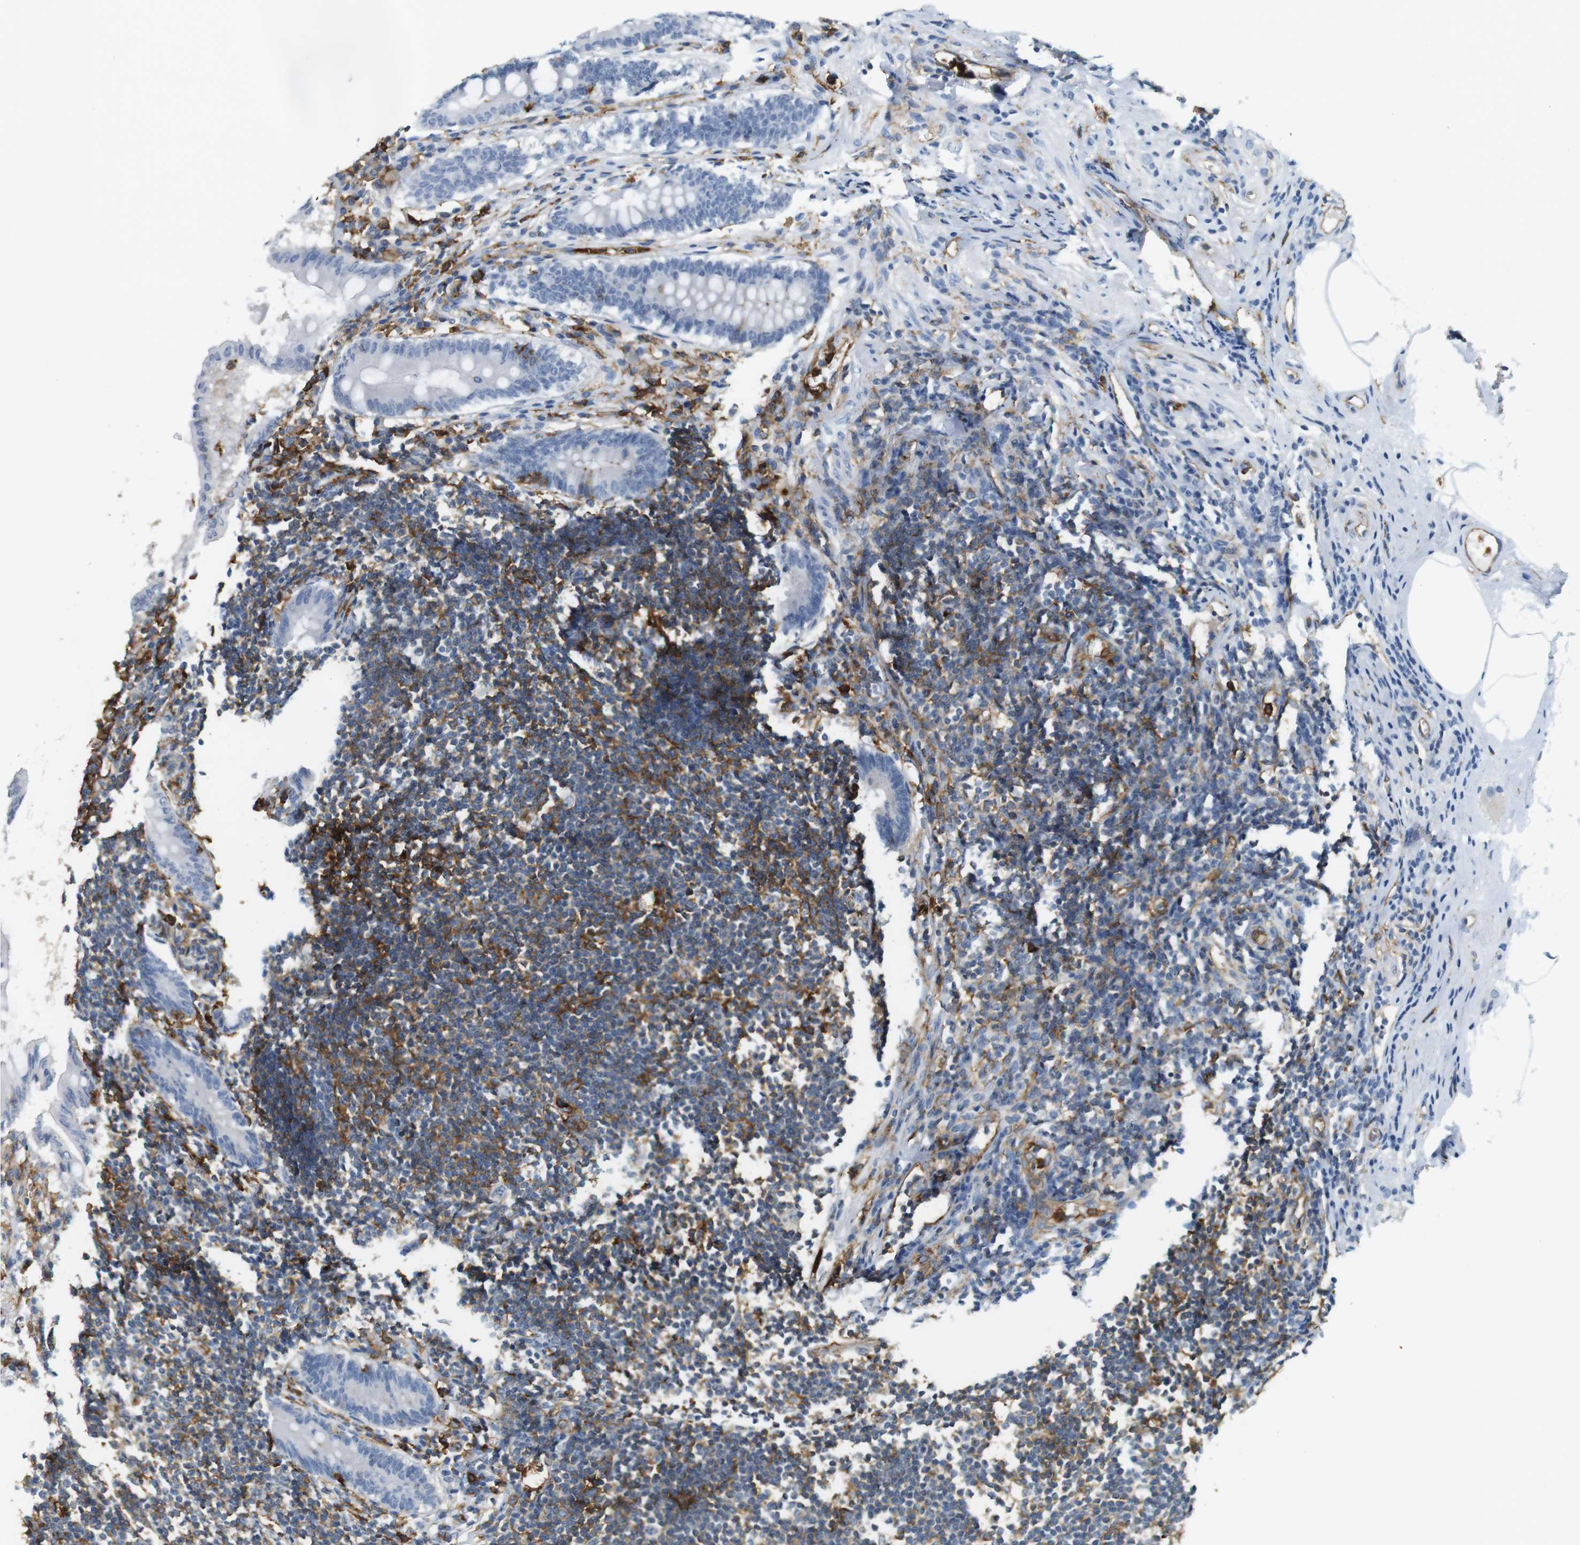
{"staining": {"intensity": "negative", "quantity": "none", "location": "none"}, "tissue": "appendix", "cell_type": "Glandular cells", "image_type": "normal", "snomed": [{"axis": "morphology", "description": "Normal tissue, NOS"}, {"axis": "topography", "description": "Appendix"}], "caption": "DAB immunohistochemical staining of benign human appendix reveals no significant staining in glandular cells. (DAB immunohistochemistry (IHC), high magnification).", "gene": "SIRPA", "patient": {"sex": "female", "age": 50}}